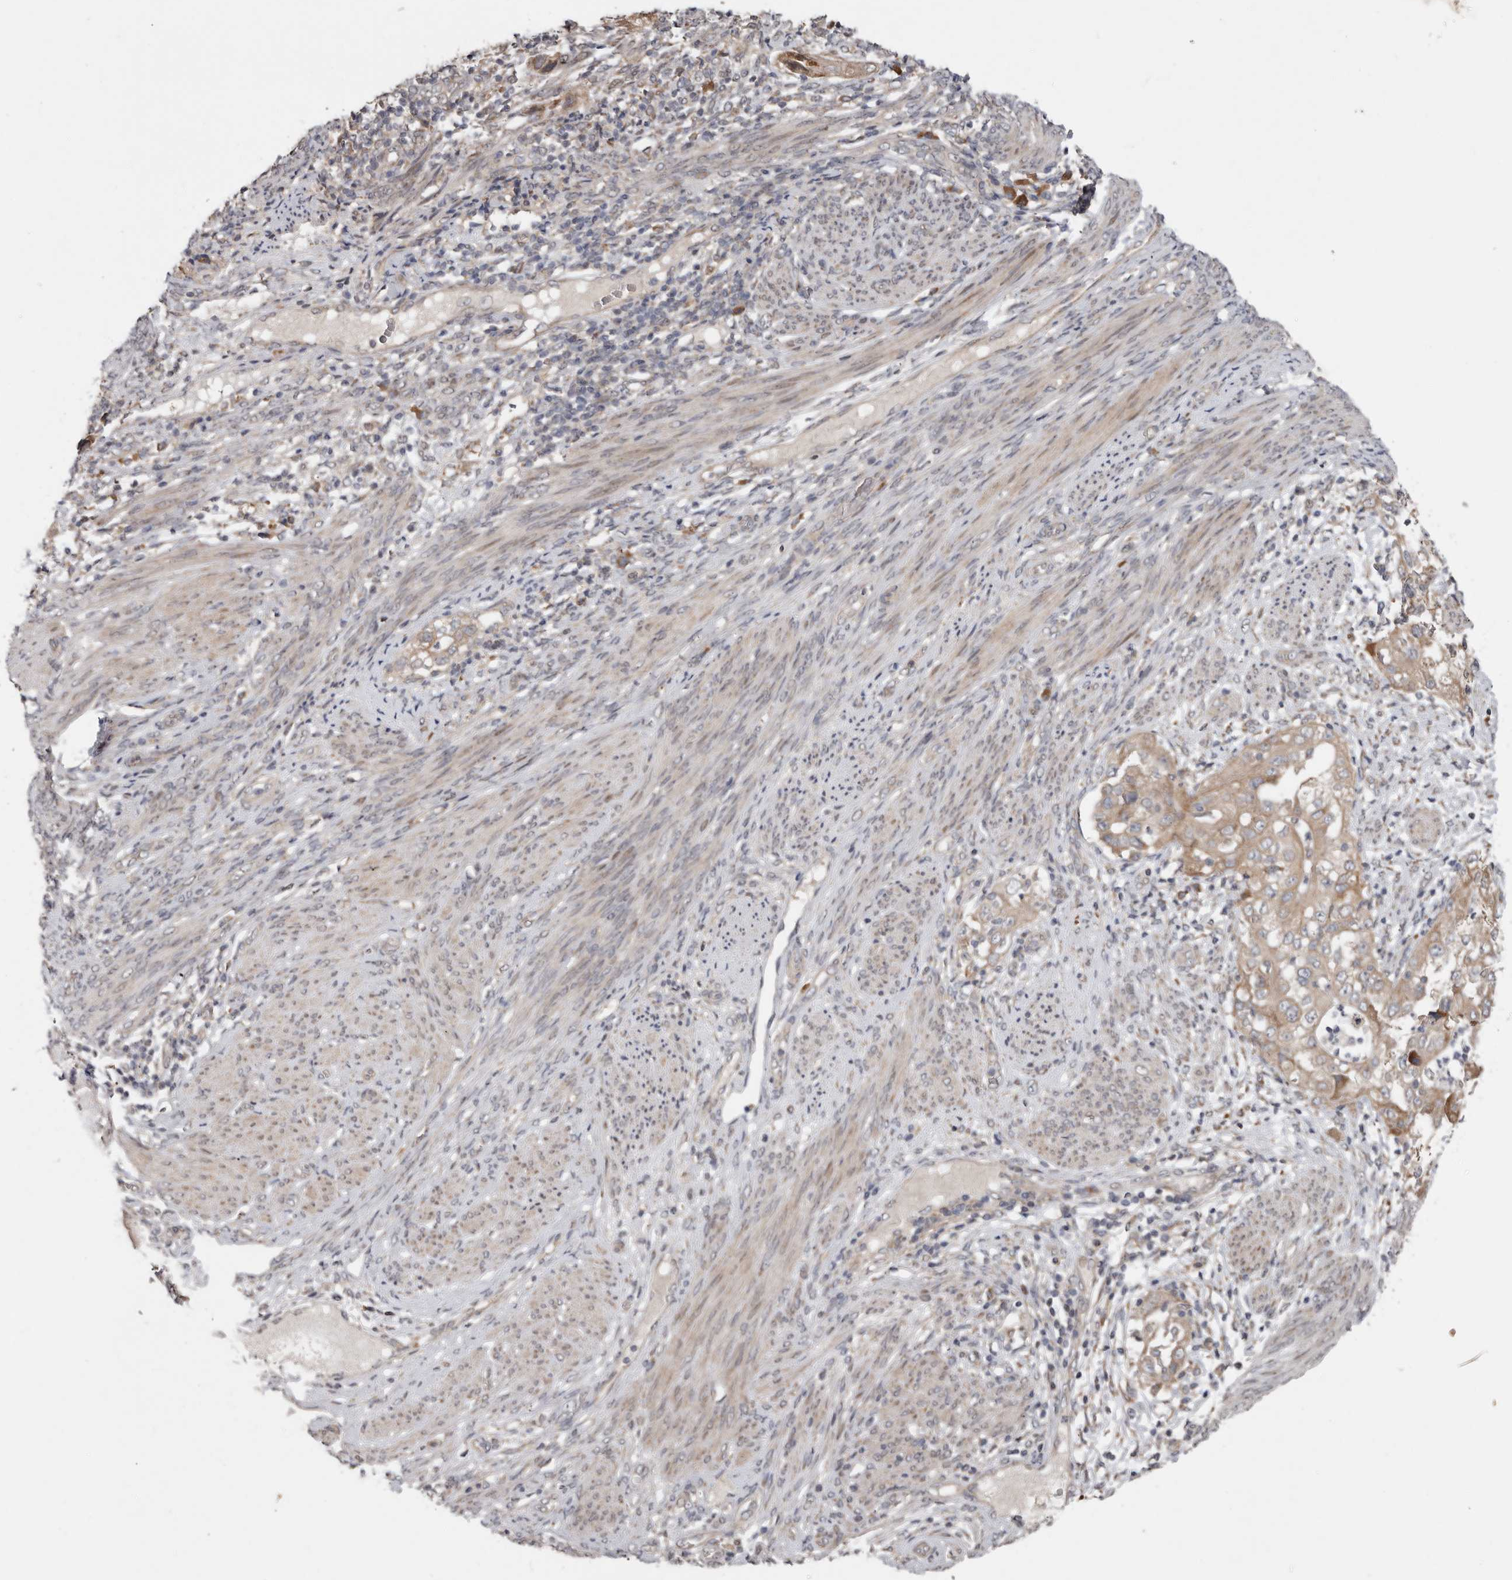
{"staining": {"intensity": "weak", "quantity": ">75%", "location": "cytoplasmic/membranous"}, "tissue": "endometrial cancer", "cell_type": "Tumor cells", "image_type": "cancer", "snomed": [{"axis": "morphology", "description": "Adenocarcinoma, NOS"}, {"axis": "topography", "description": "Endometrium"}], "caption": "A low amount of weak cytoplasmic/membranous positivity is present in about >75% of tumor cells in endometrial adenocarcinoma tissue.", "gene": "CHML", "patient": {"sex": "female", "age": 85}}